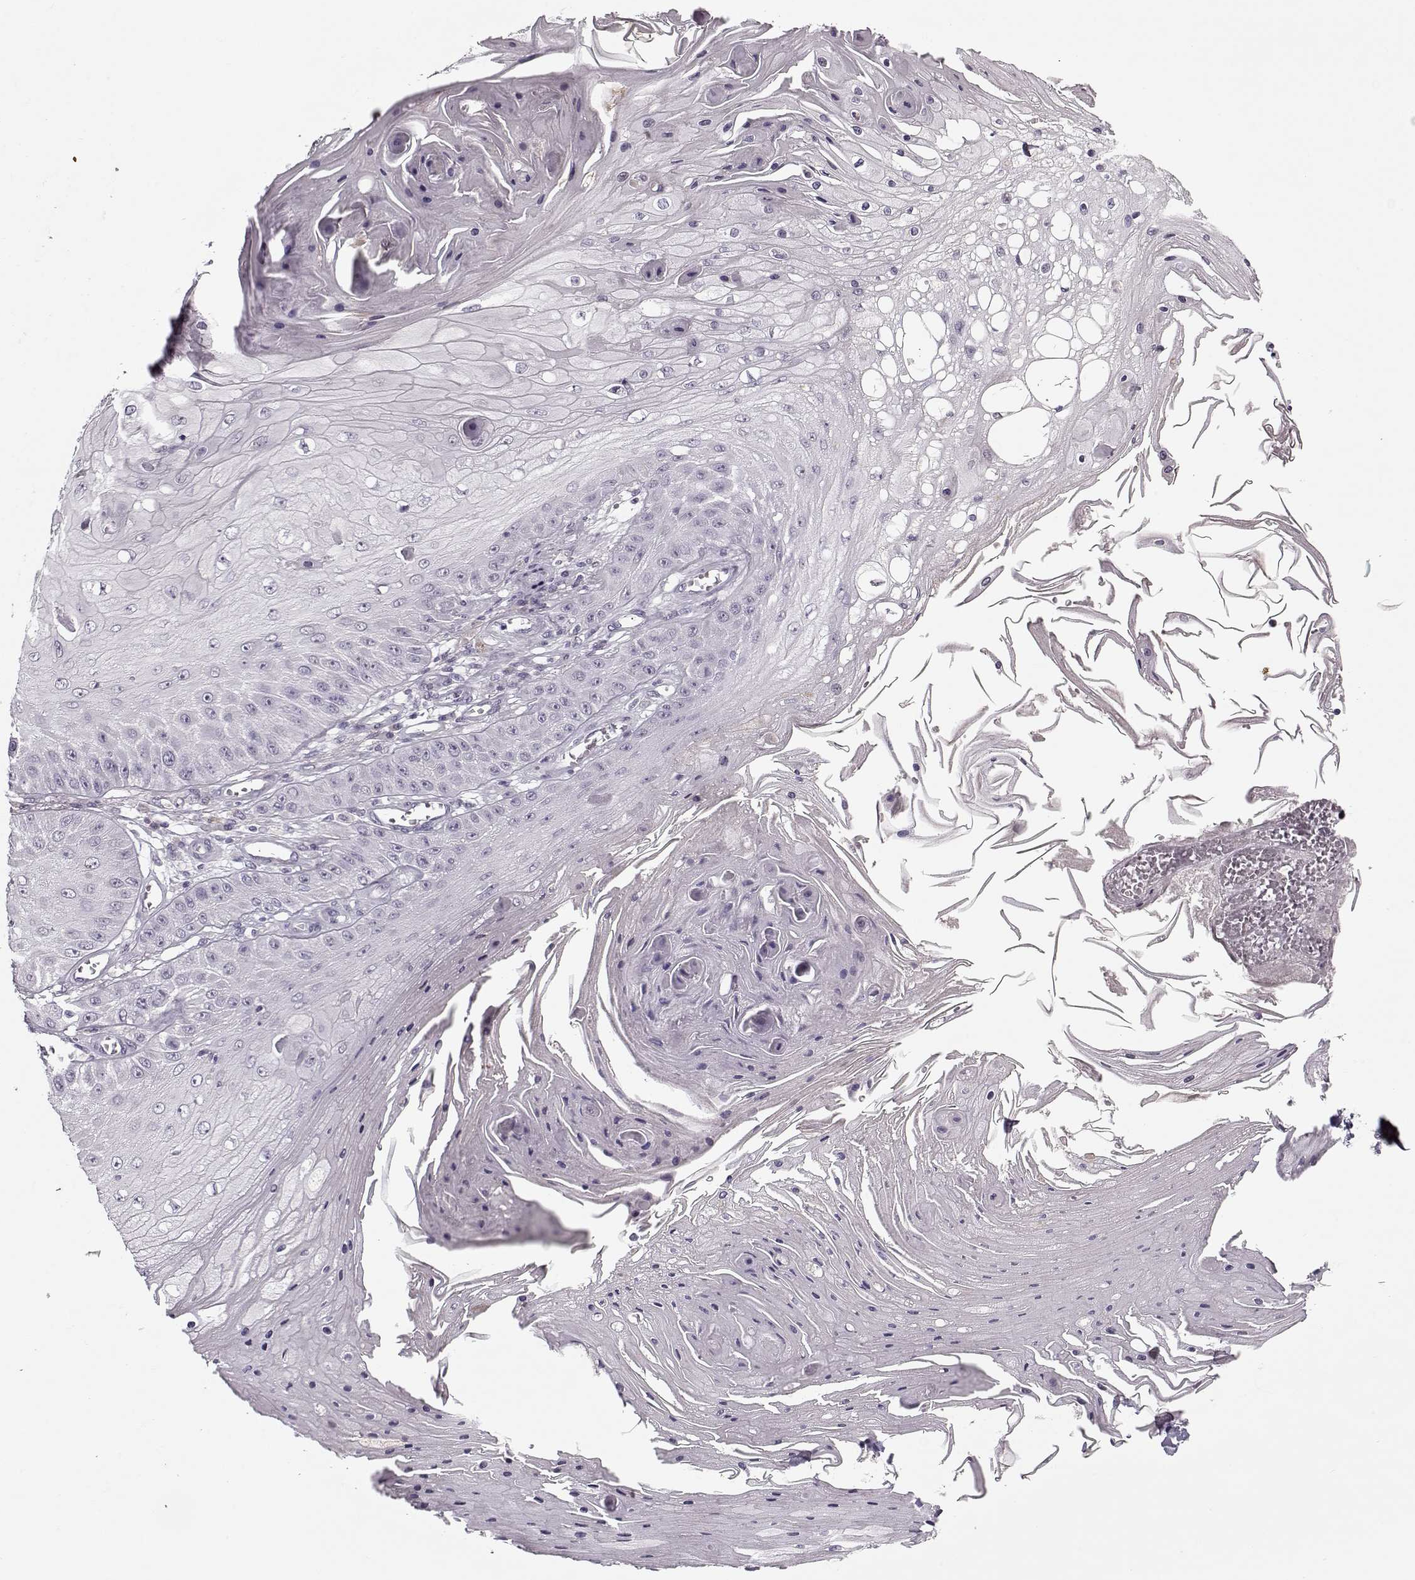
{"staining": {"intensity": "negative", "quantity": "none", "location": "none"}, "tissue": "skin cancer", "cell_type": "Tumor cells", "image_type": "cancer", "snomed": [{"axis": "morphology", "description": "Squamous cell carcinoma, NOS"}, {"axis": "topography", "description": "Skin"}], "caption": "The micrograph displays no staining of tumor cells in skin cancer (squamous cell carcinoma). (DAB immunohistochemistry with hematoxylin counter stain).", "gene": "KRT9", "patient": {"sex": "male", "age": 70}}